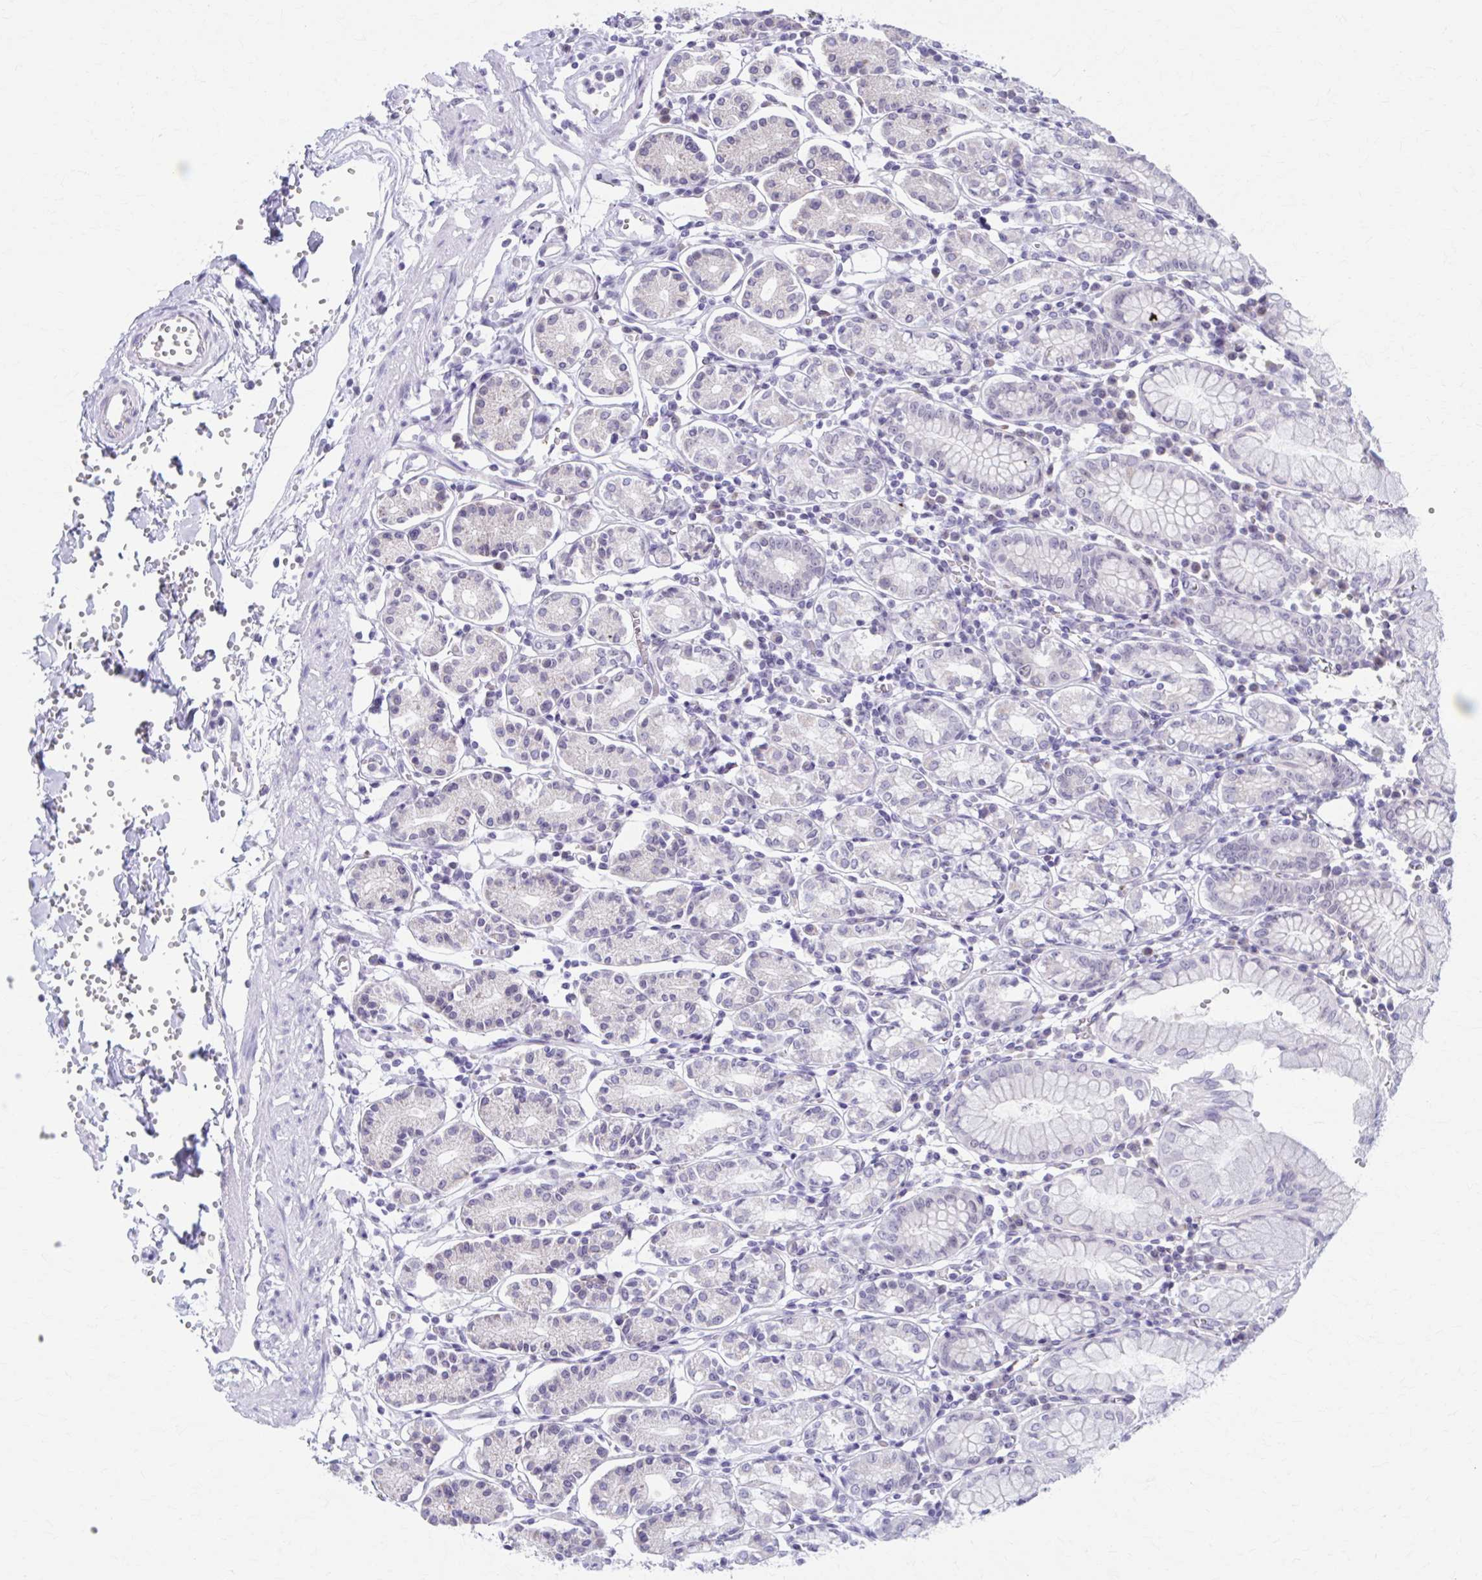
{"staining": {"intensity": "moderate", "quantity": "<25%", "location": "nuclear"}, "tissue": "stomach", "cell_type": "Glandular cells", "image_type": "normal", "snomed": [{"axis": "morphology", "description": "Normal tissue, NOS"}, {"axis": "topography", "description": "Stomach"}], "caption": "Human stomach stained with a brown dye demonstrates moderate nuclear positive positivity in about <25% of glandular cells.", "gene": "CCDC105", "patient": {"sex": "female", "age": 62}}